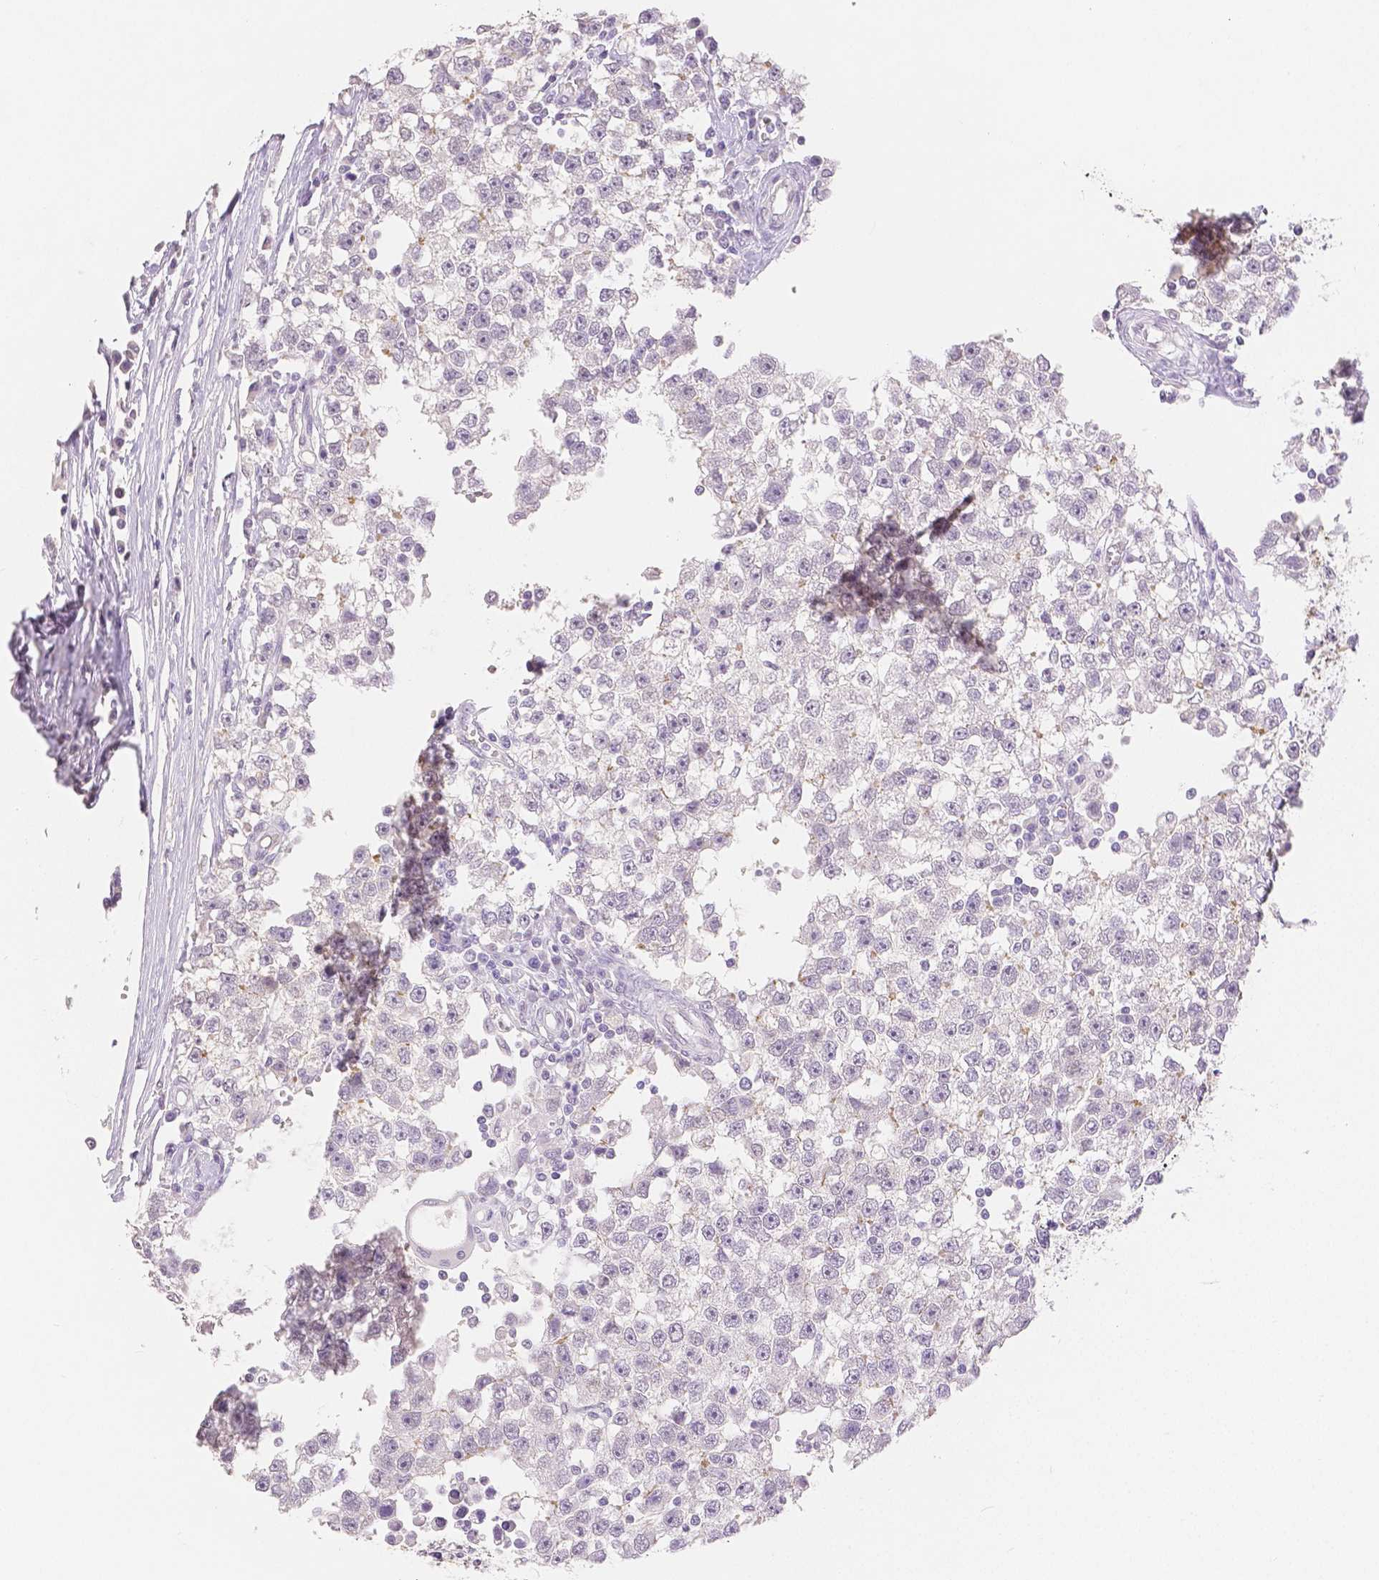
{"staining": {"intensity": "negative", "quantity": "none", "location": "none"}, "tissue": "testis cancer", "cell_type": "Tumor cells", "image_type": "cancer", "snomed": [{"axis": "morphology", "description": "Seminoma, NOS"}, {"axis": "topography", "description": "Testis"}], "caption": "Human testis seminoma stained for a protein using IHC exhibits no positivity in tumor cells.", "gene": "OCLN", "patient": {"sex": "male", "age": 34}}